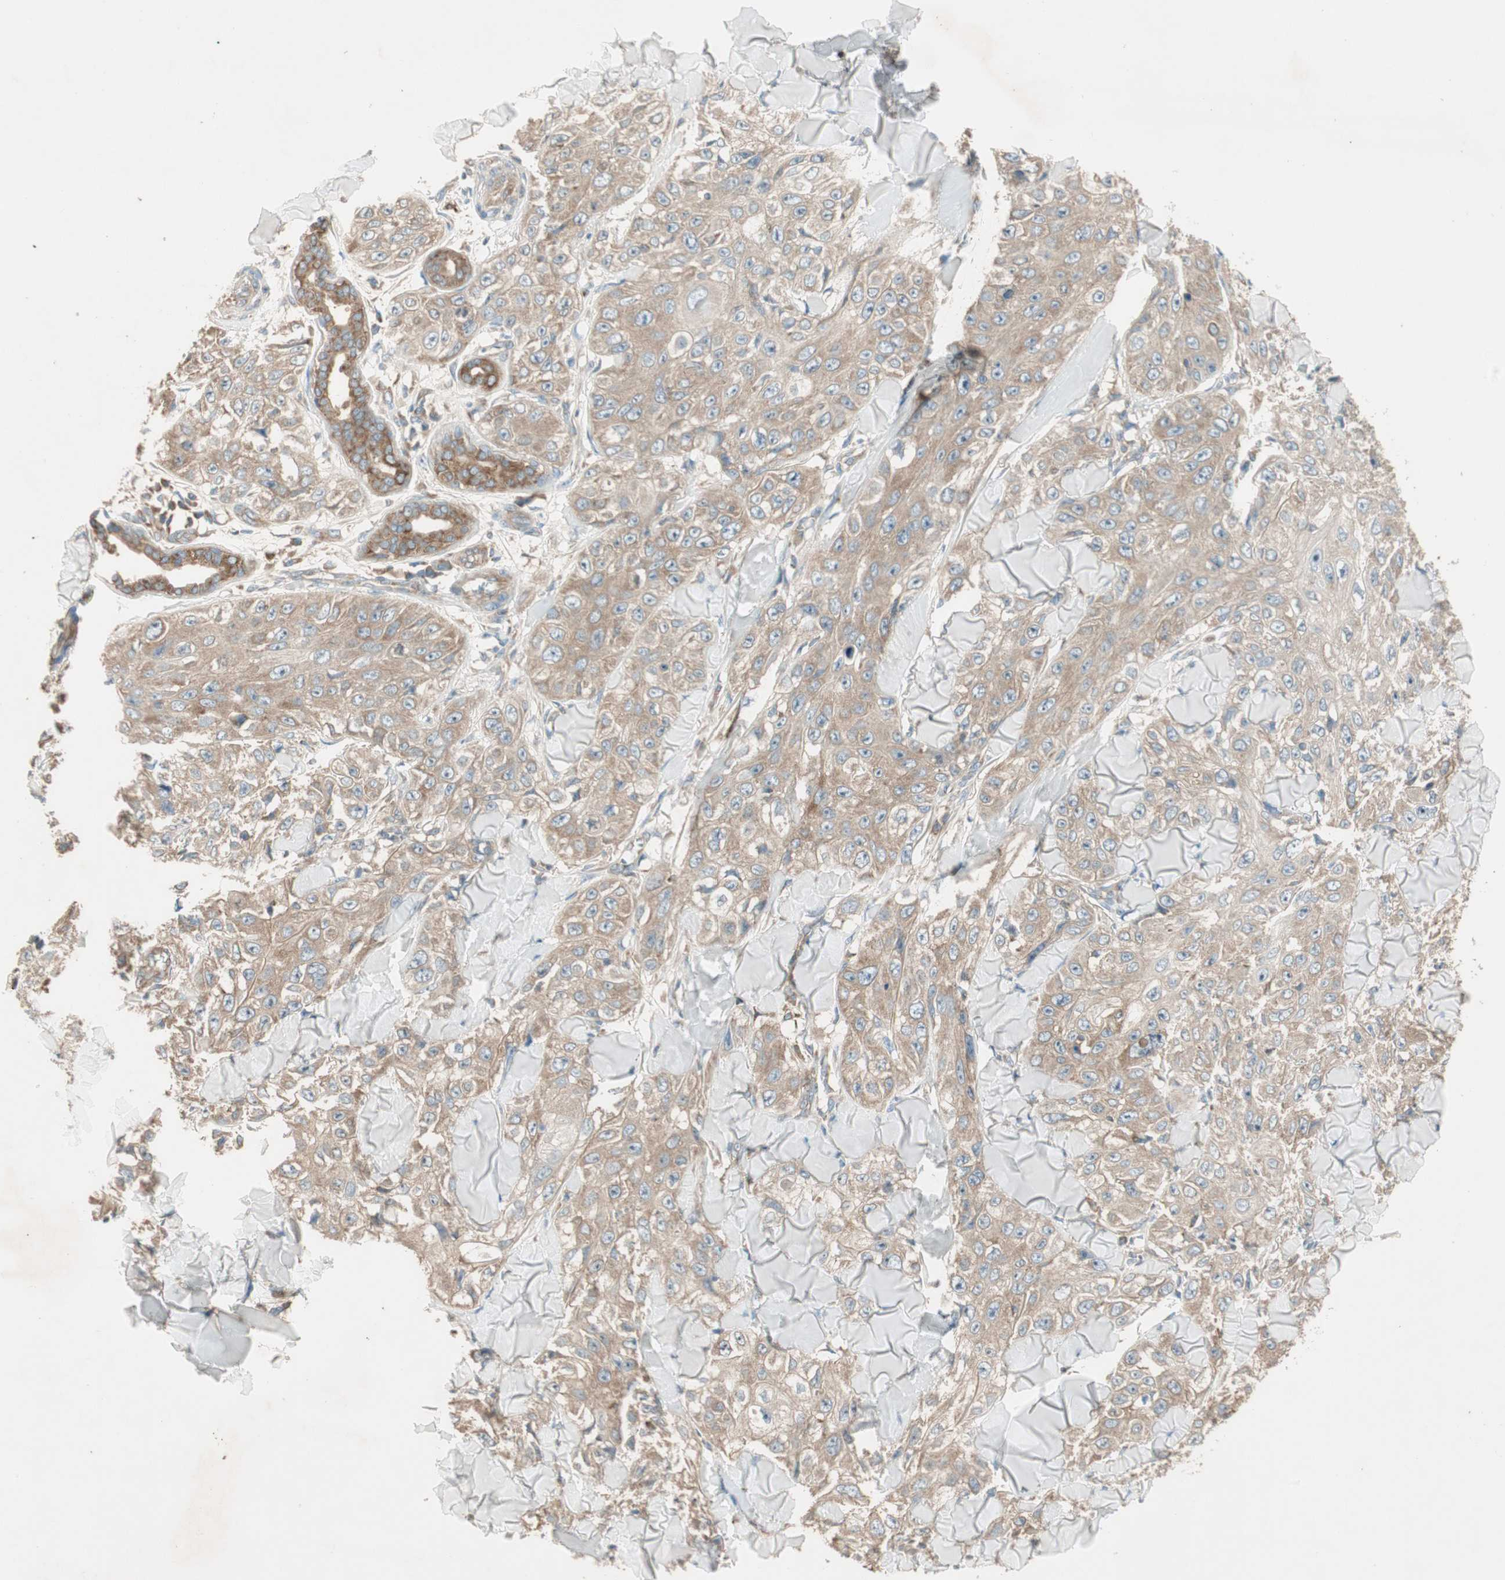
{"staining": {"intensity": "moderate", "quantity": ">75%", "location": "cytoplasmic/membranous"}, "tissue": "skin cancer", "cell_type": "Tumor cells", "image_type": "cancer", "snomed": [{"axis": "morphology", "description": "Squamous cell carcinoma, NOS"}, {"axis": "topography", "description": "Skin"}], "caption": "Human squamous cell carcinoma (skin) stained for a protein (brown) reveals moderate cytoplasmic/membranous positive expression in about >75% of tumor cells.", "gene": "CC2D1A", "patient": {"sex": "male", "age": 86}}